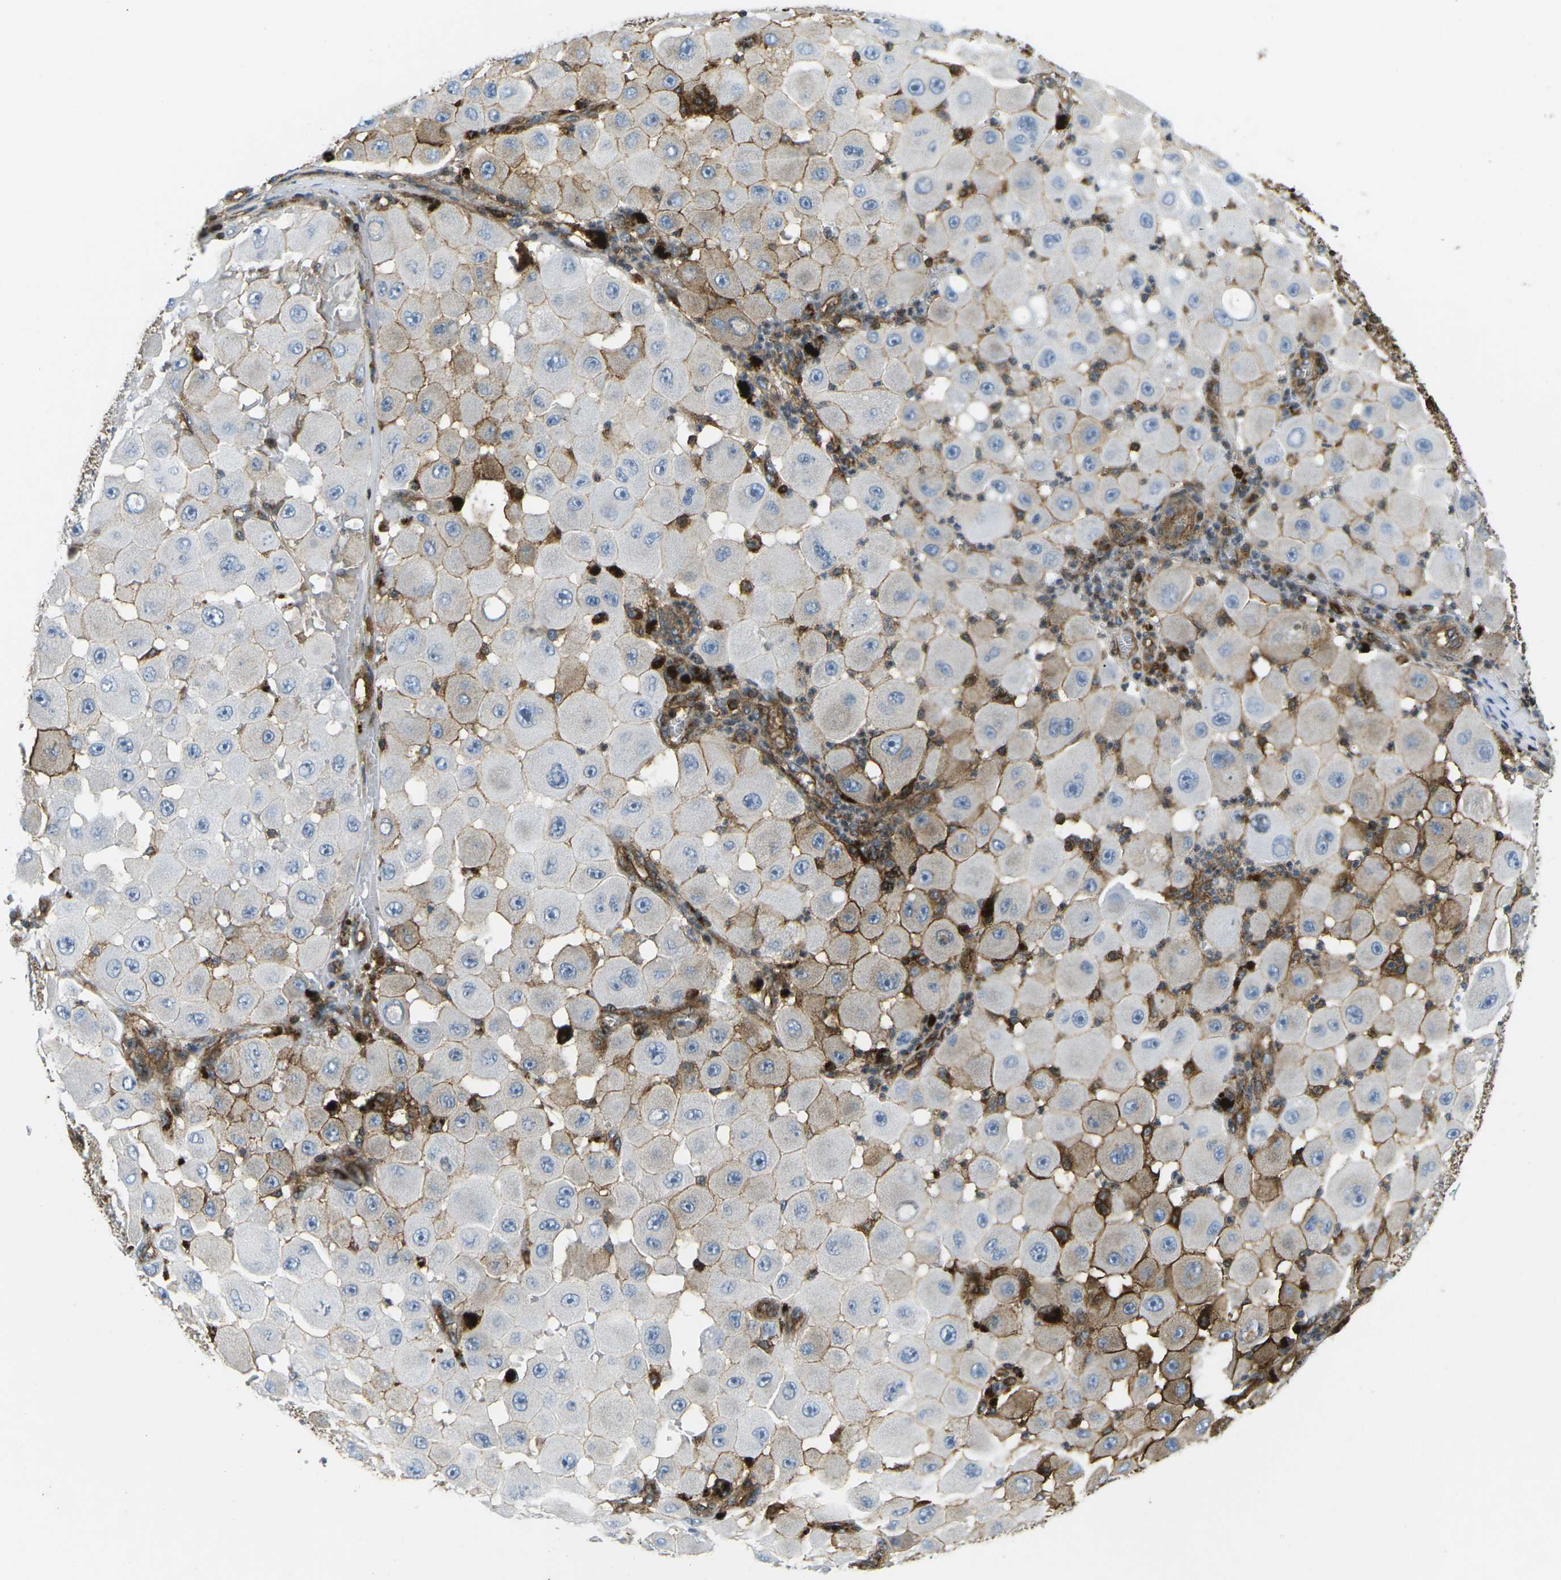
{"staining": {"intensity": "moderate", "quantity": "<25%", "location": "cytoplasmic/membranous"}, "tissue": "melanoma", "cell_type": "Tumor cells", "image_type": "cancer", "snomed": [{"axis": "morphology", "description": "Malignant melanoma, NOS"}, {"axis": "topography", "description": "Skin"}], "caption": "Immunohistochemistry (DAB) staining of human malignant melanoma exhibits moderate cytoplasmic/membranous protein staining in approximately <25% of tumor cells.", "gene": "HLA-B", "patient": {"sex": "female", "age": 81}}